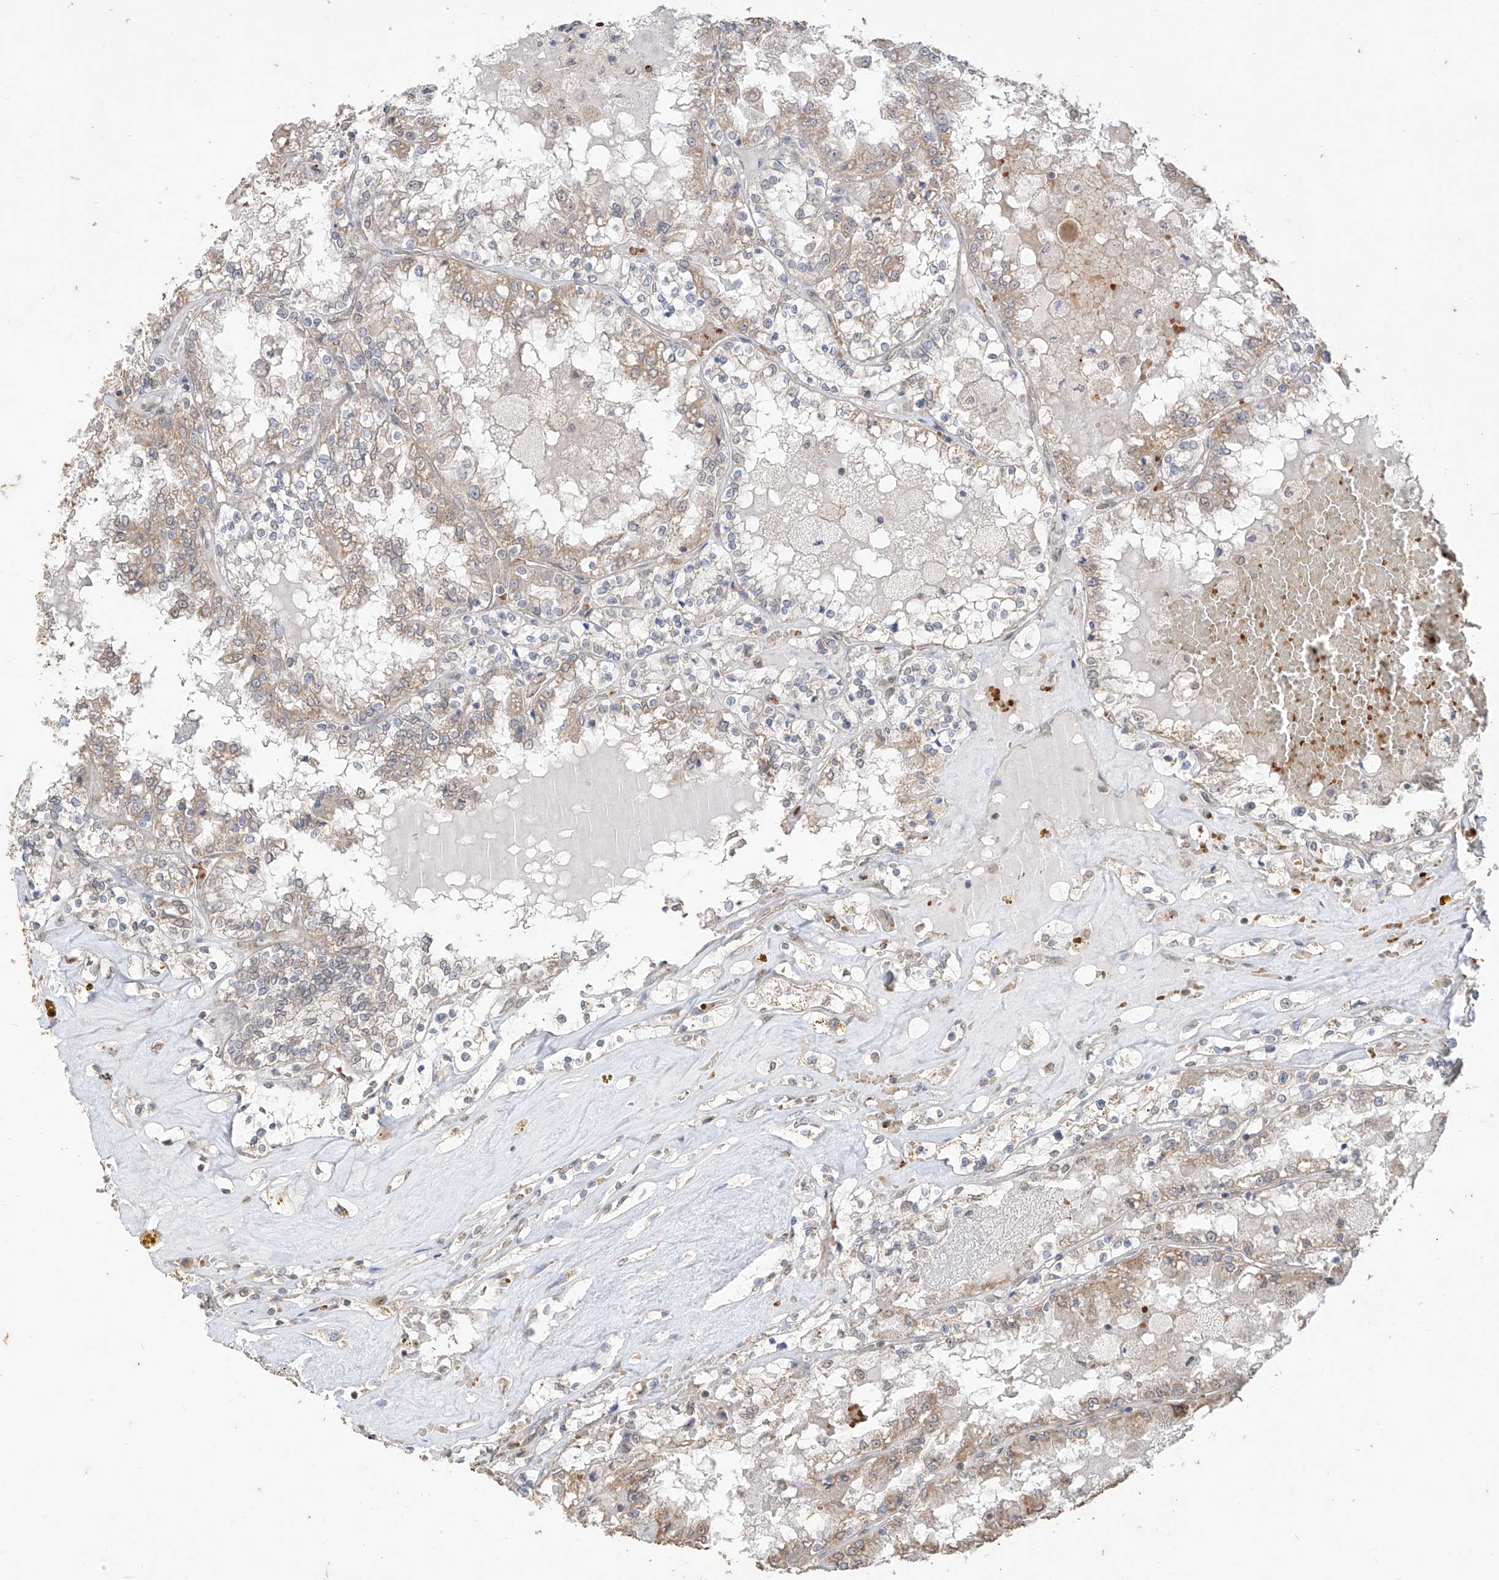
{"staining": {"intensity": "weak", "quantity": ">75%", "location": "cytoplasmic/membranous"}, "tissue": "renal cancer", "cell_type": "Tumor cells", "image_type": "cancer", "snomed": [{"axis": "morphology", "description": "Adenocarcinoma, NOS"}, {"axis": "topography", "description": "Kidney"}], "caption": "Weak cytoplasmic/membranous expression for a protein is present in approximately >75% of tumor cells of adenocarcinoma (renal) using IHC.", "gene": "MTUS2", "patient": {"sex": "female", "age": 56}}